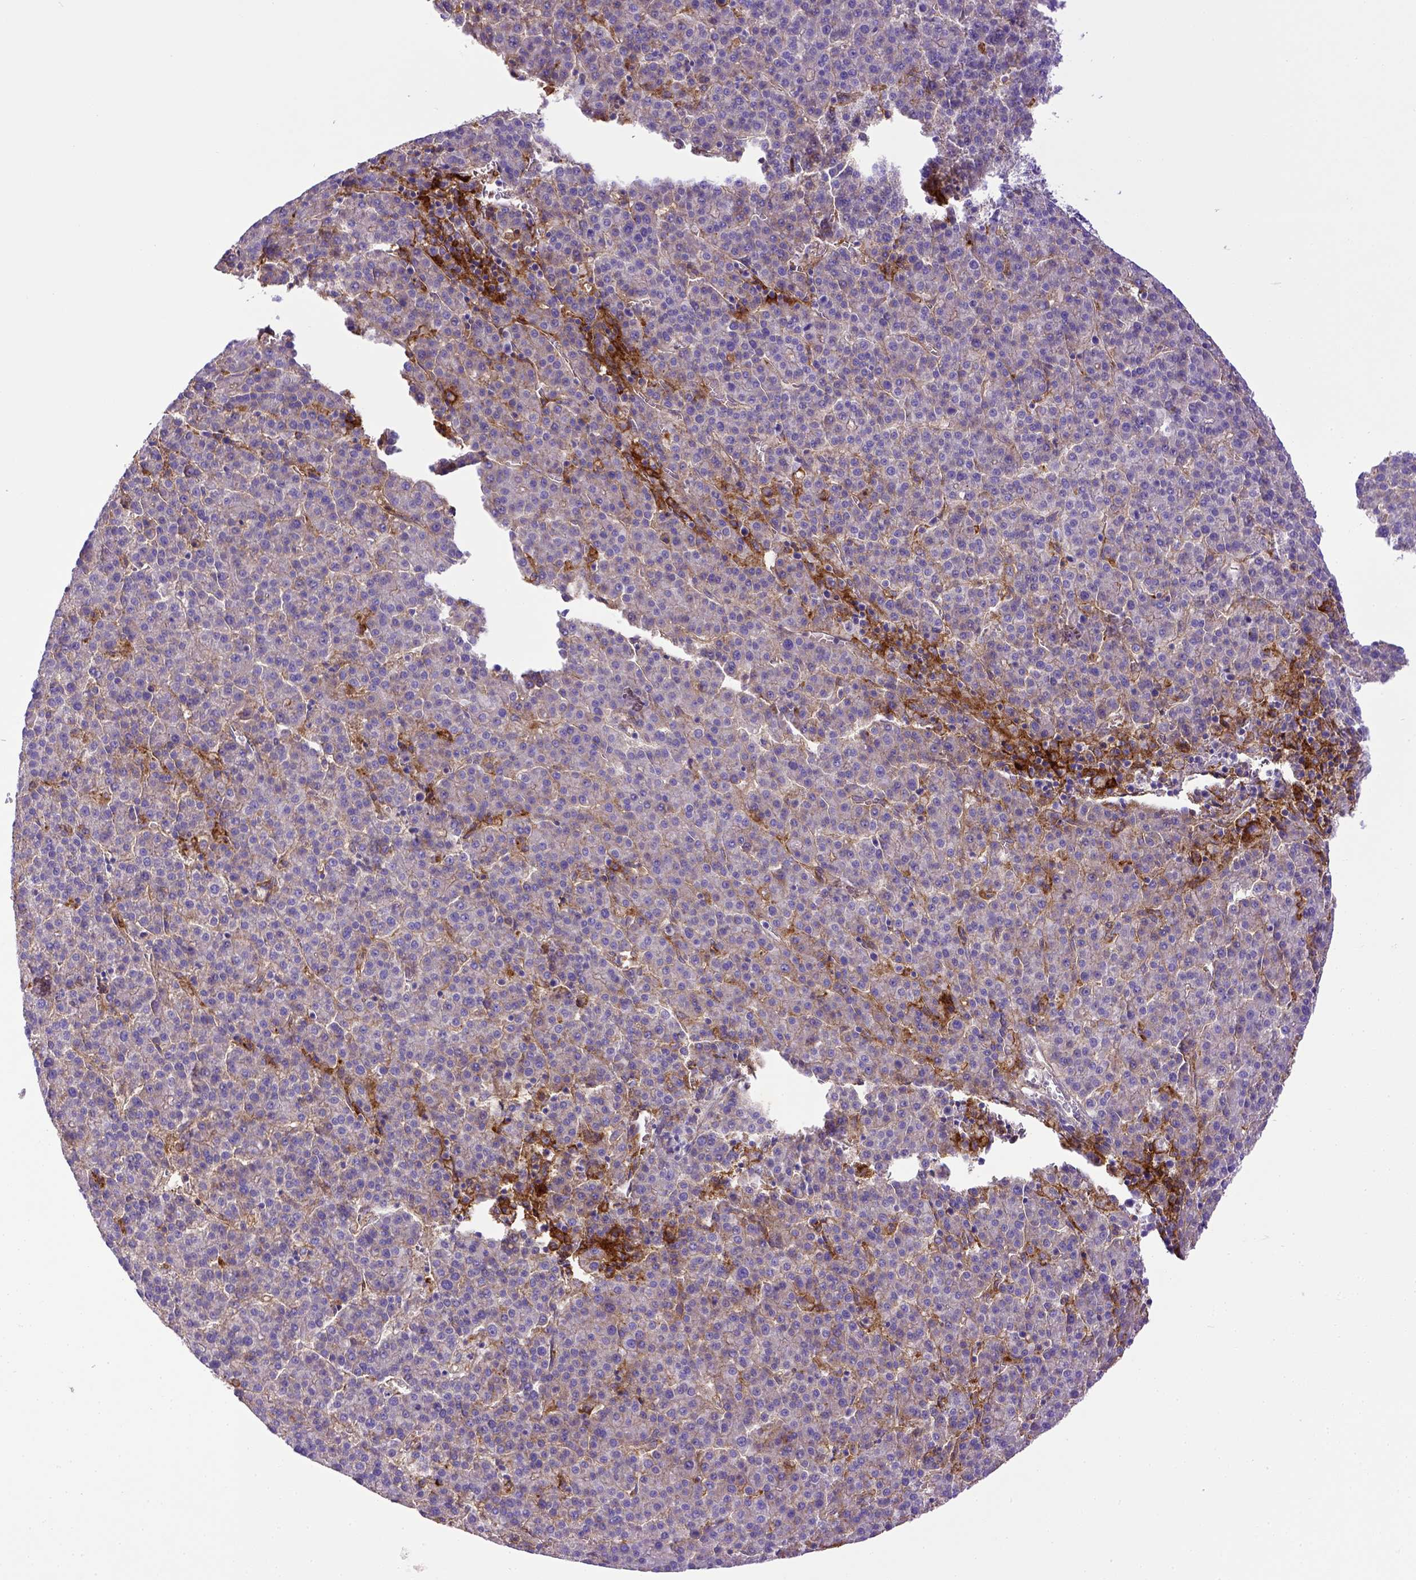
{"staining": {"intensity": "negative", "quantity": "none", "location": "none"}, "tissue": "liver cancer", "cell_type": "Tumor cells", "image_type": "cancer", "snomed": [{"axis": "morphology", "description": "Carcinoma, Hepatocellular, NOS"}, {"axis": "topography", "description": "Liver"}], "caption": "IHC micrograph of neoplastic tissue: liver cancer (hepatocellular carcinoma) stained with DAB reveals no significant protein expression in tumor cells.", "gene": "CD40", "patient": {"sex": "female", "age": 58}}